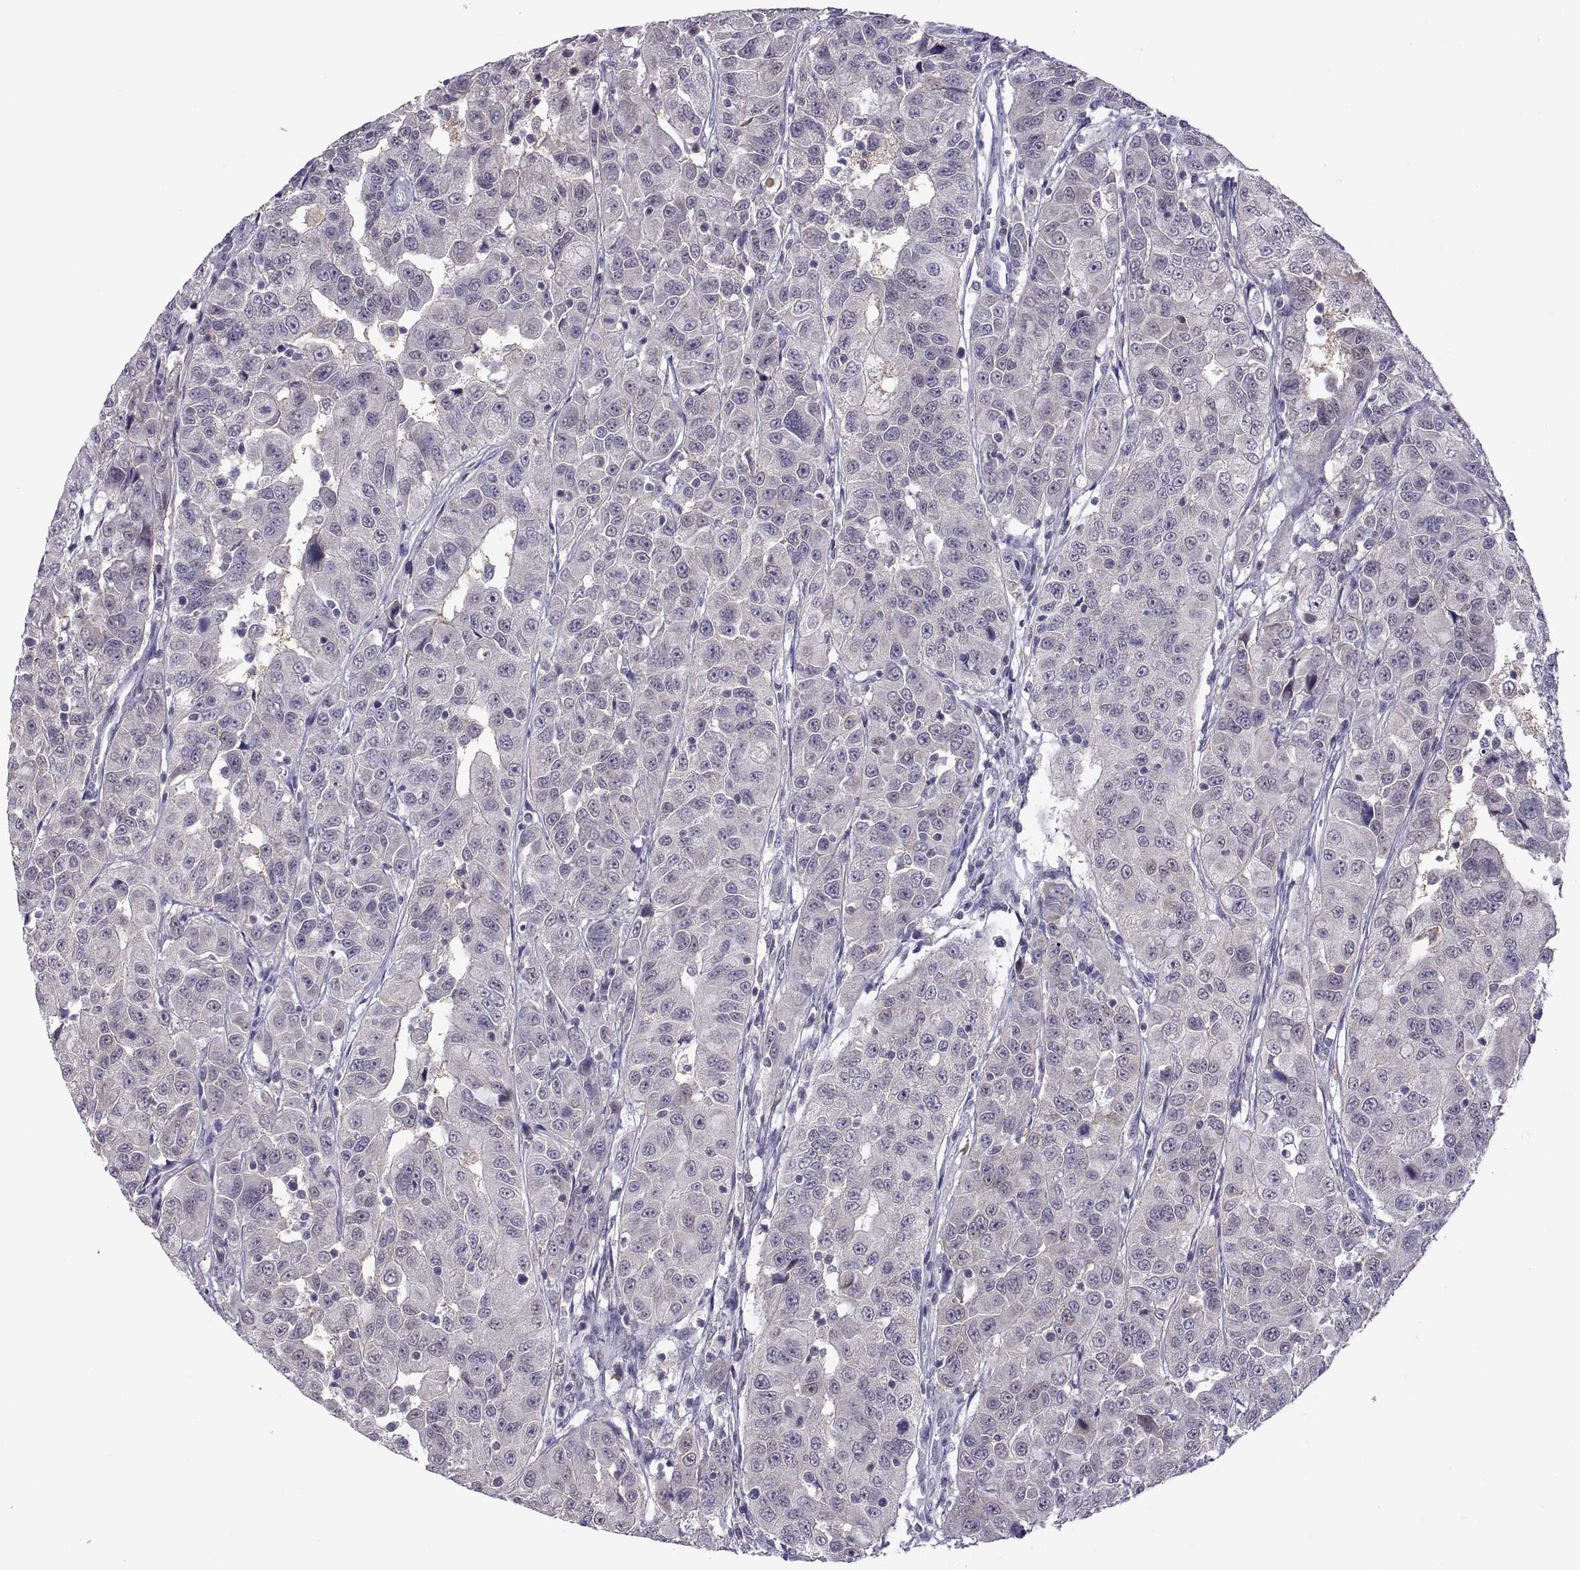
{"staining": {"intensity": "negative", "quantity": "none", "location": "none"}, "tissue": "urothelial cancer", "cell_type": "Tumor cells", "image_type": "cancer", "snomed": [{"axis": "morphology", "description": "Urothelial carcinoma, NOS"}, {"axis": "morphology", "description": "Urothelial carcinoma, High grade"}, {"axis": "topography", "description": "Urinary bladder"}], "caption": "A histopathology image of human urothelial cancer is negative for staining in tumor cells. Nuclei are stained in blue.", "gene": "FGF9", "patient": {"sex": "female", "age": 73}}